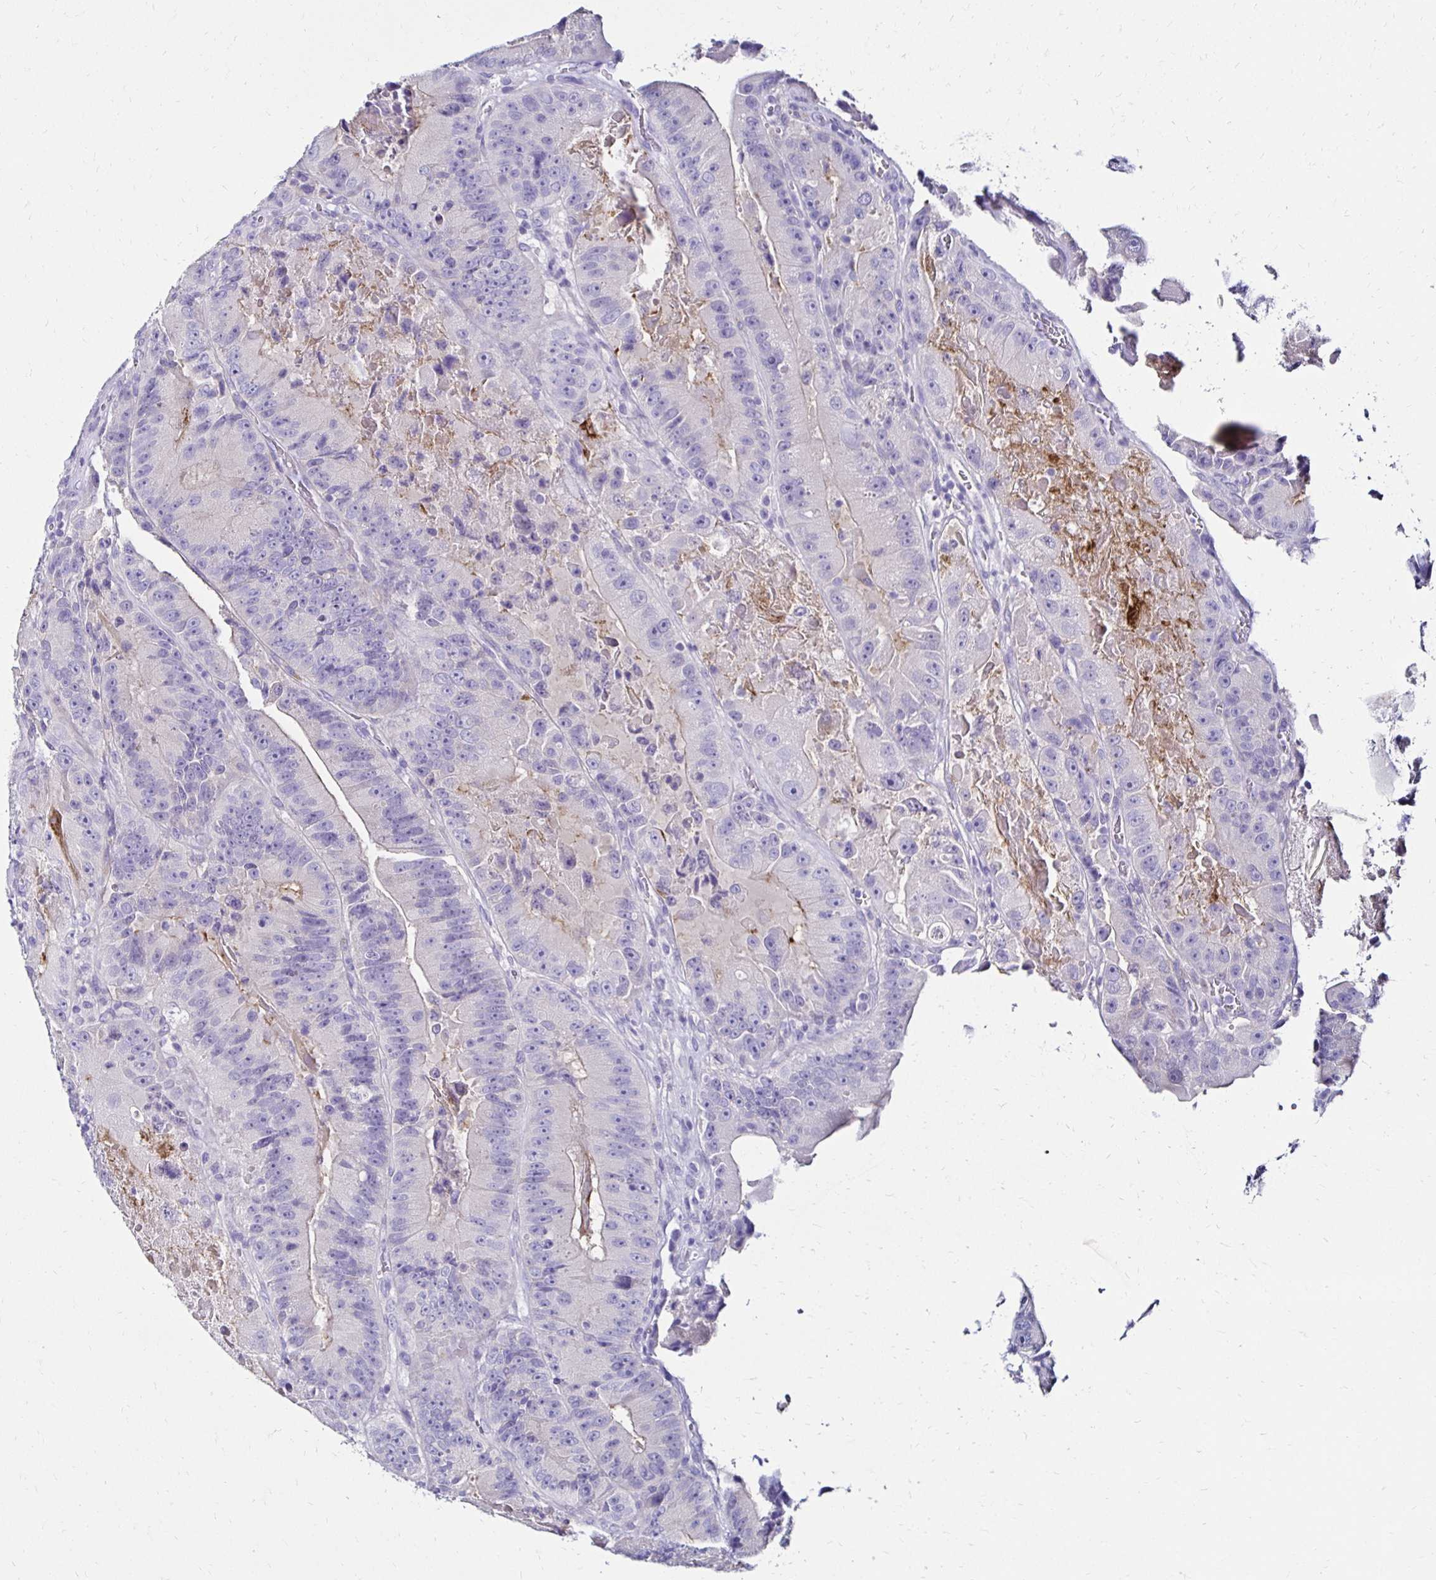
{"staining": {"intensity": "negative", "quantity": "none", "location": "none"}, "tissue": "colorectal cancer", "cell_type": "Tumor cells", "image_type": "cancer", "snomed": [{"axis": "morphology", "description": "Adenocarcinoma, NOS"}, {"axis": "topography", "description": "Colon"}], "caption": "Tumor cells show no significant protein positivity in colorectal cancer (adenocarcinoma).", "gene": "KCNT1", "patient": {"sex": "female", "age": 86}}